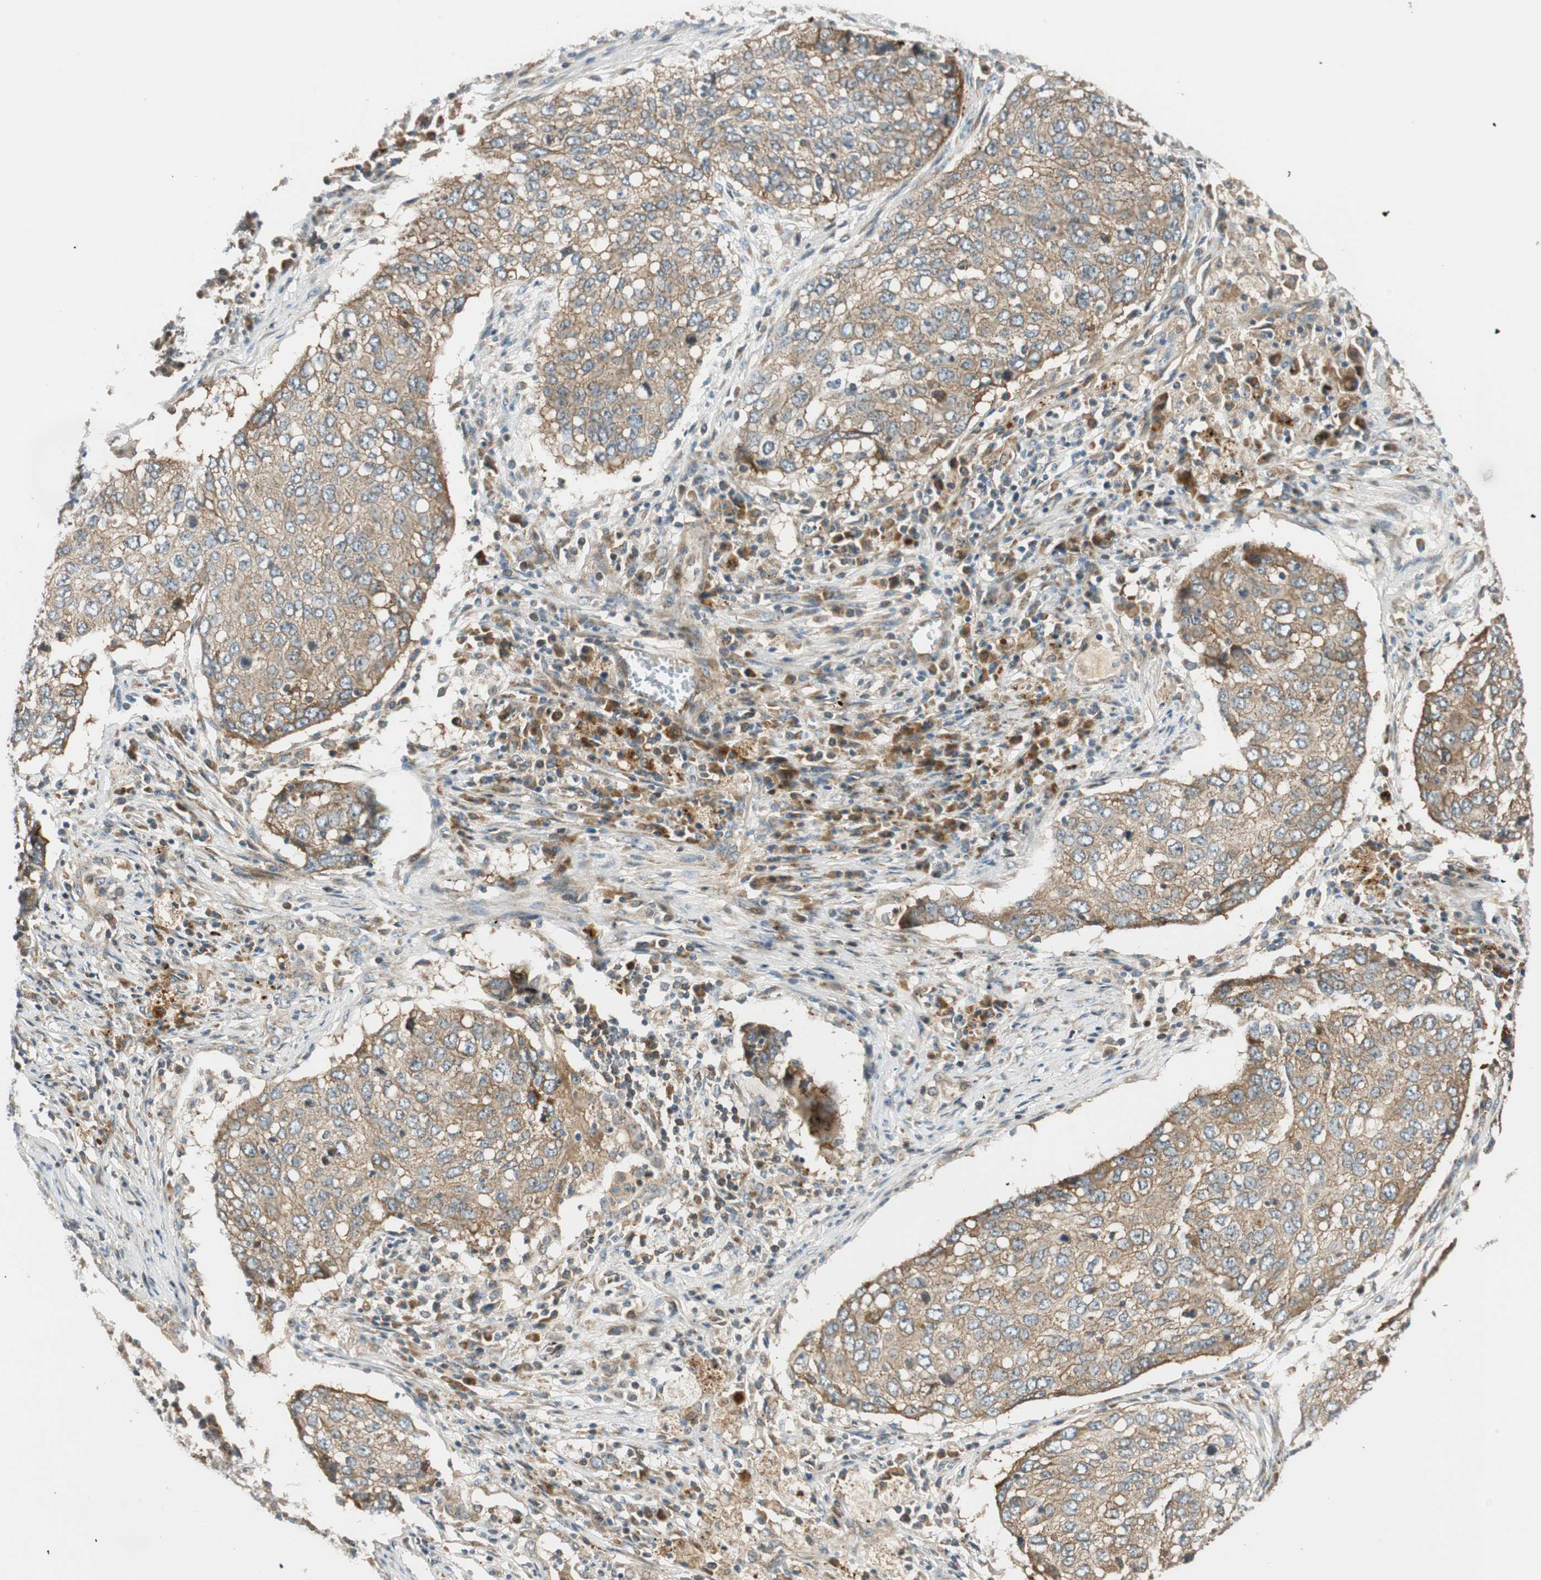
{"staining": {"intensity": "moderate", "quantity": ">75%", "location": "cytoplasmic/membranous"}, "tissue": "lung cancer", "cell_type": "Tumor cells", "image_type": "cancer", "snomed": [{"axis": "morphology", "description": "Squamous cell carcinoma, NOS"}, {"axis": "topography", "description": "Lung"}], "caption": "Brown immunohistochemical staining in human lung cancer displays moderate cytoplasmic/membranous expression in about >75% of tumor cells.", "gene": "ABI1", "patient": {"sex": "female", "age": 63}}